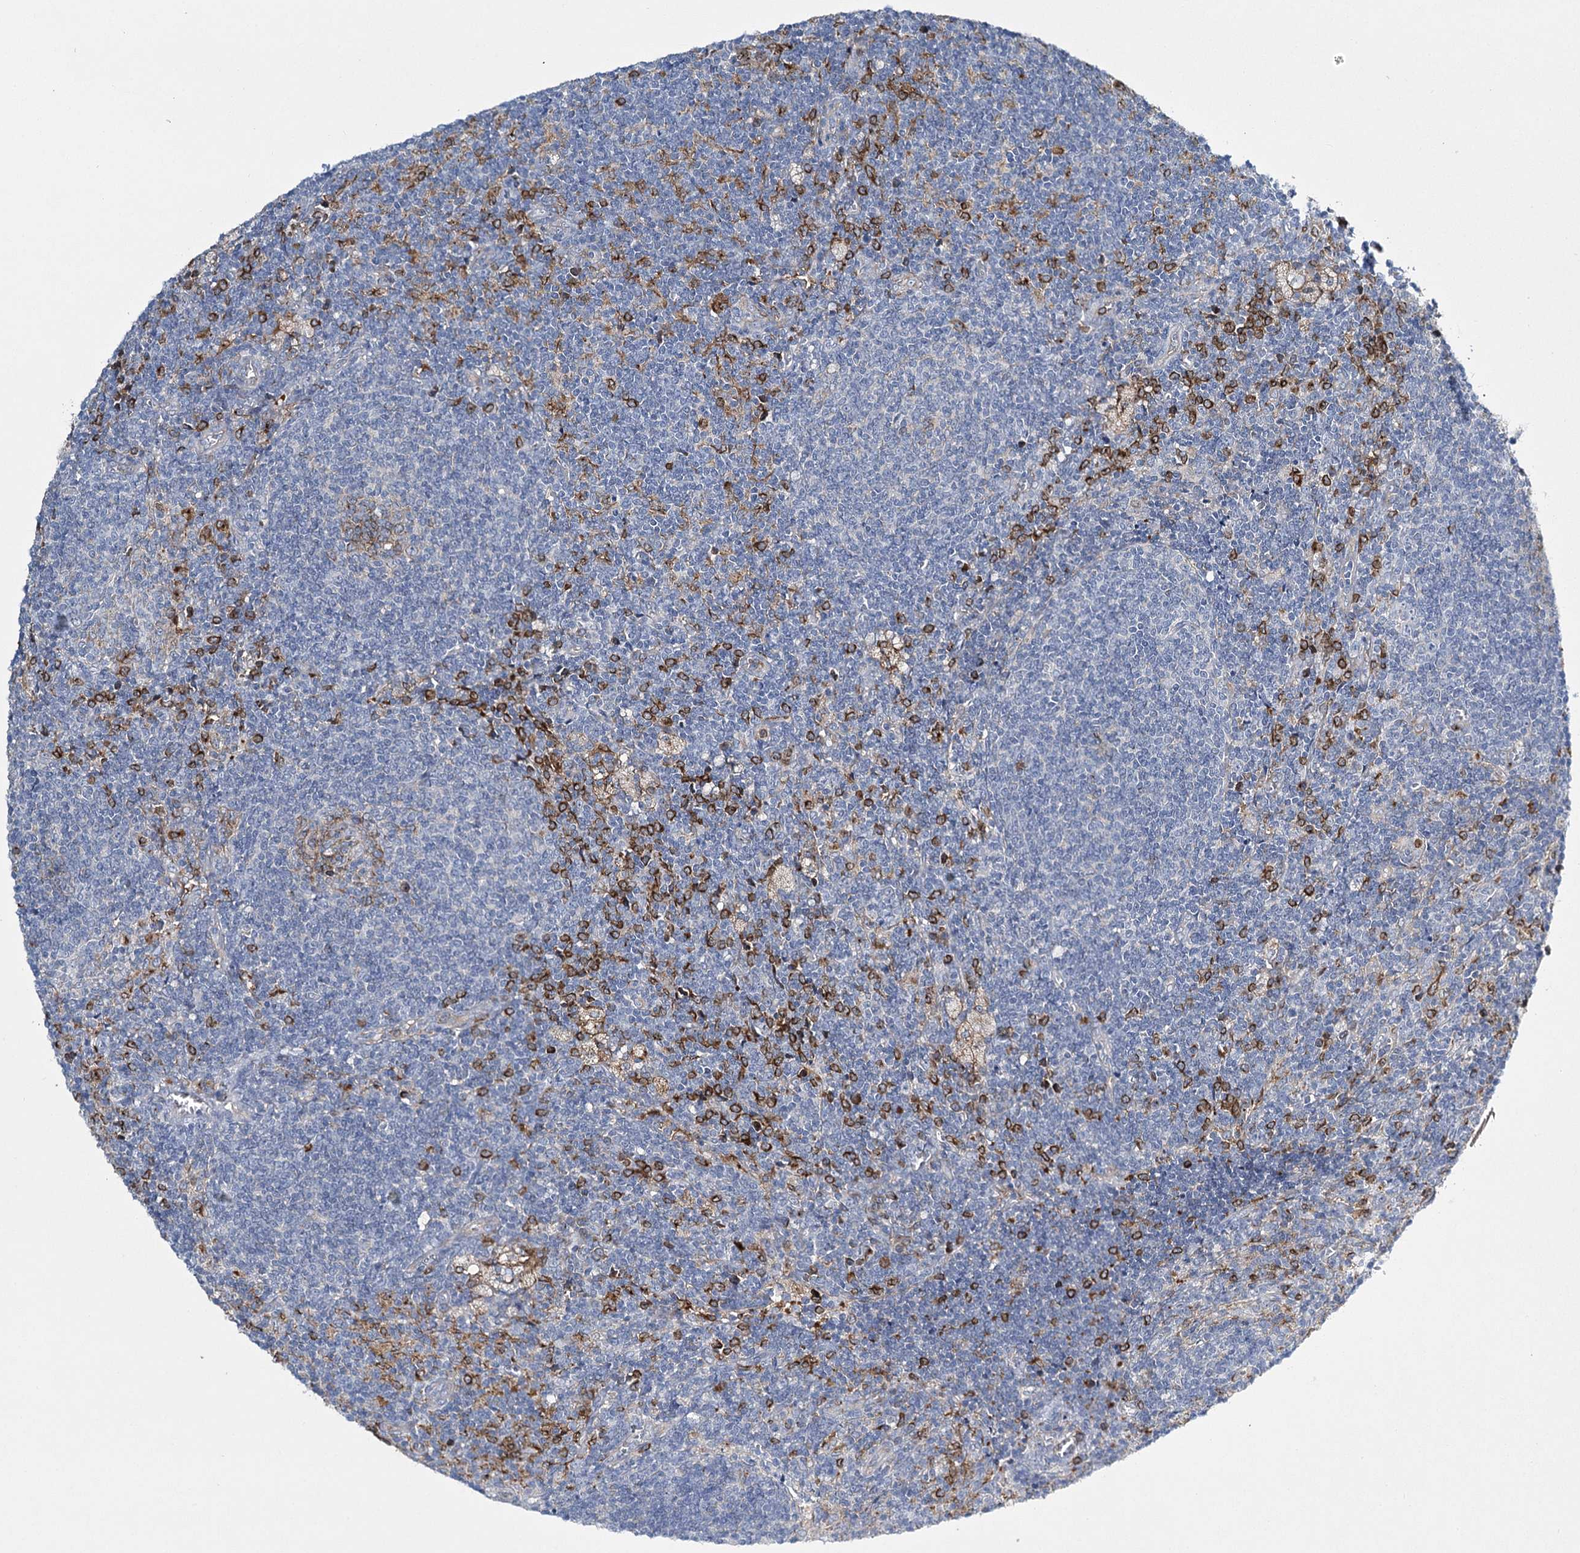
{"staining": {"intensity": "strong", "quantity": "<25%", "location": "cytoplasmic/membranous"}, "tissue": "lymph node", "cell_type": "Germinal center cells", "image_type": "normal", "snomed": [{"axis": "morphology", "description": "Normal tissue, NOS"}, {"axis": "topography", "description": "Lymph node"}], "caption": "Protein analysis of benign lymph node reveals strong cytoplasmic/membranous expression in about <25% of germinal center cells. (Stains: DAB in brown, nuclei in blue, Microscopy: brightfield microscopy at high magnification).", "gene": "CCDC88A", "patient": {"sex": "male", "age": 69}}